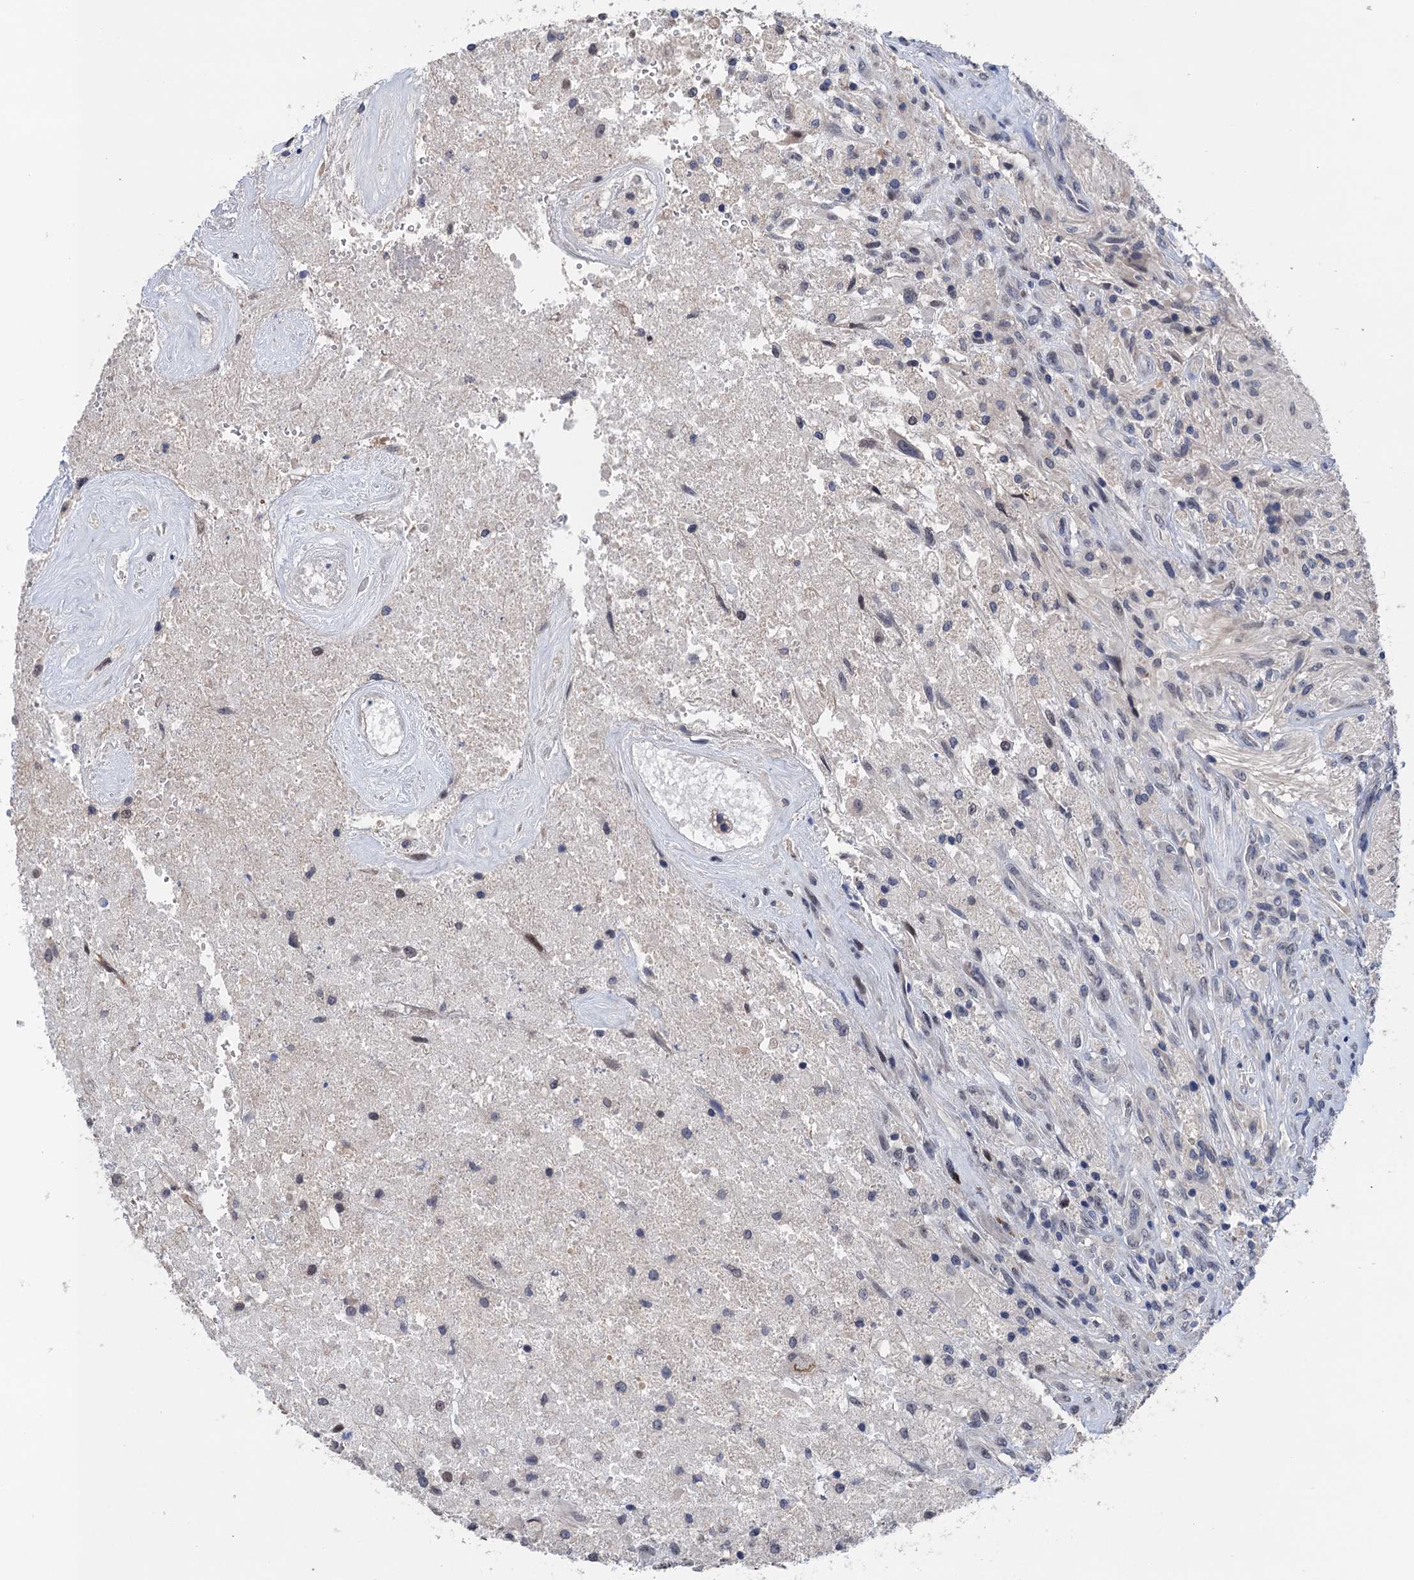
{"staining": {"intensity": "negative", "quantity": "none", "location": "none"}, "tissue": "glioma", "cell_type": "Tumor cells", "image_type": "cancer", "snomed": [{"axis": "morphology", "description": "Glioma, malignant, High grade"}, {"axis": "topography", "description": "Brain"}], "caption": "High magnification brightfield microscopy of glioma stained with DAB (3,3'-diaminobenzidine) (brown) and counterstained with hematoxylin (blue): tumor cells show no significant expression.", "gene": "ART5", "patient": {"sex": "male", "age": 56}}